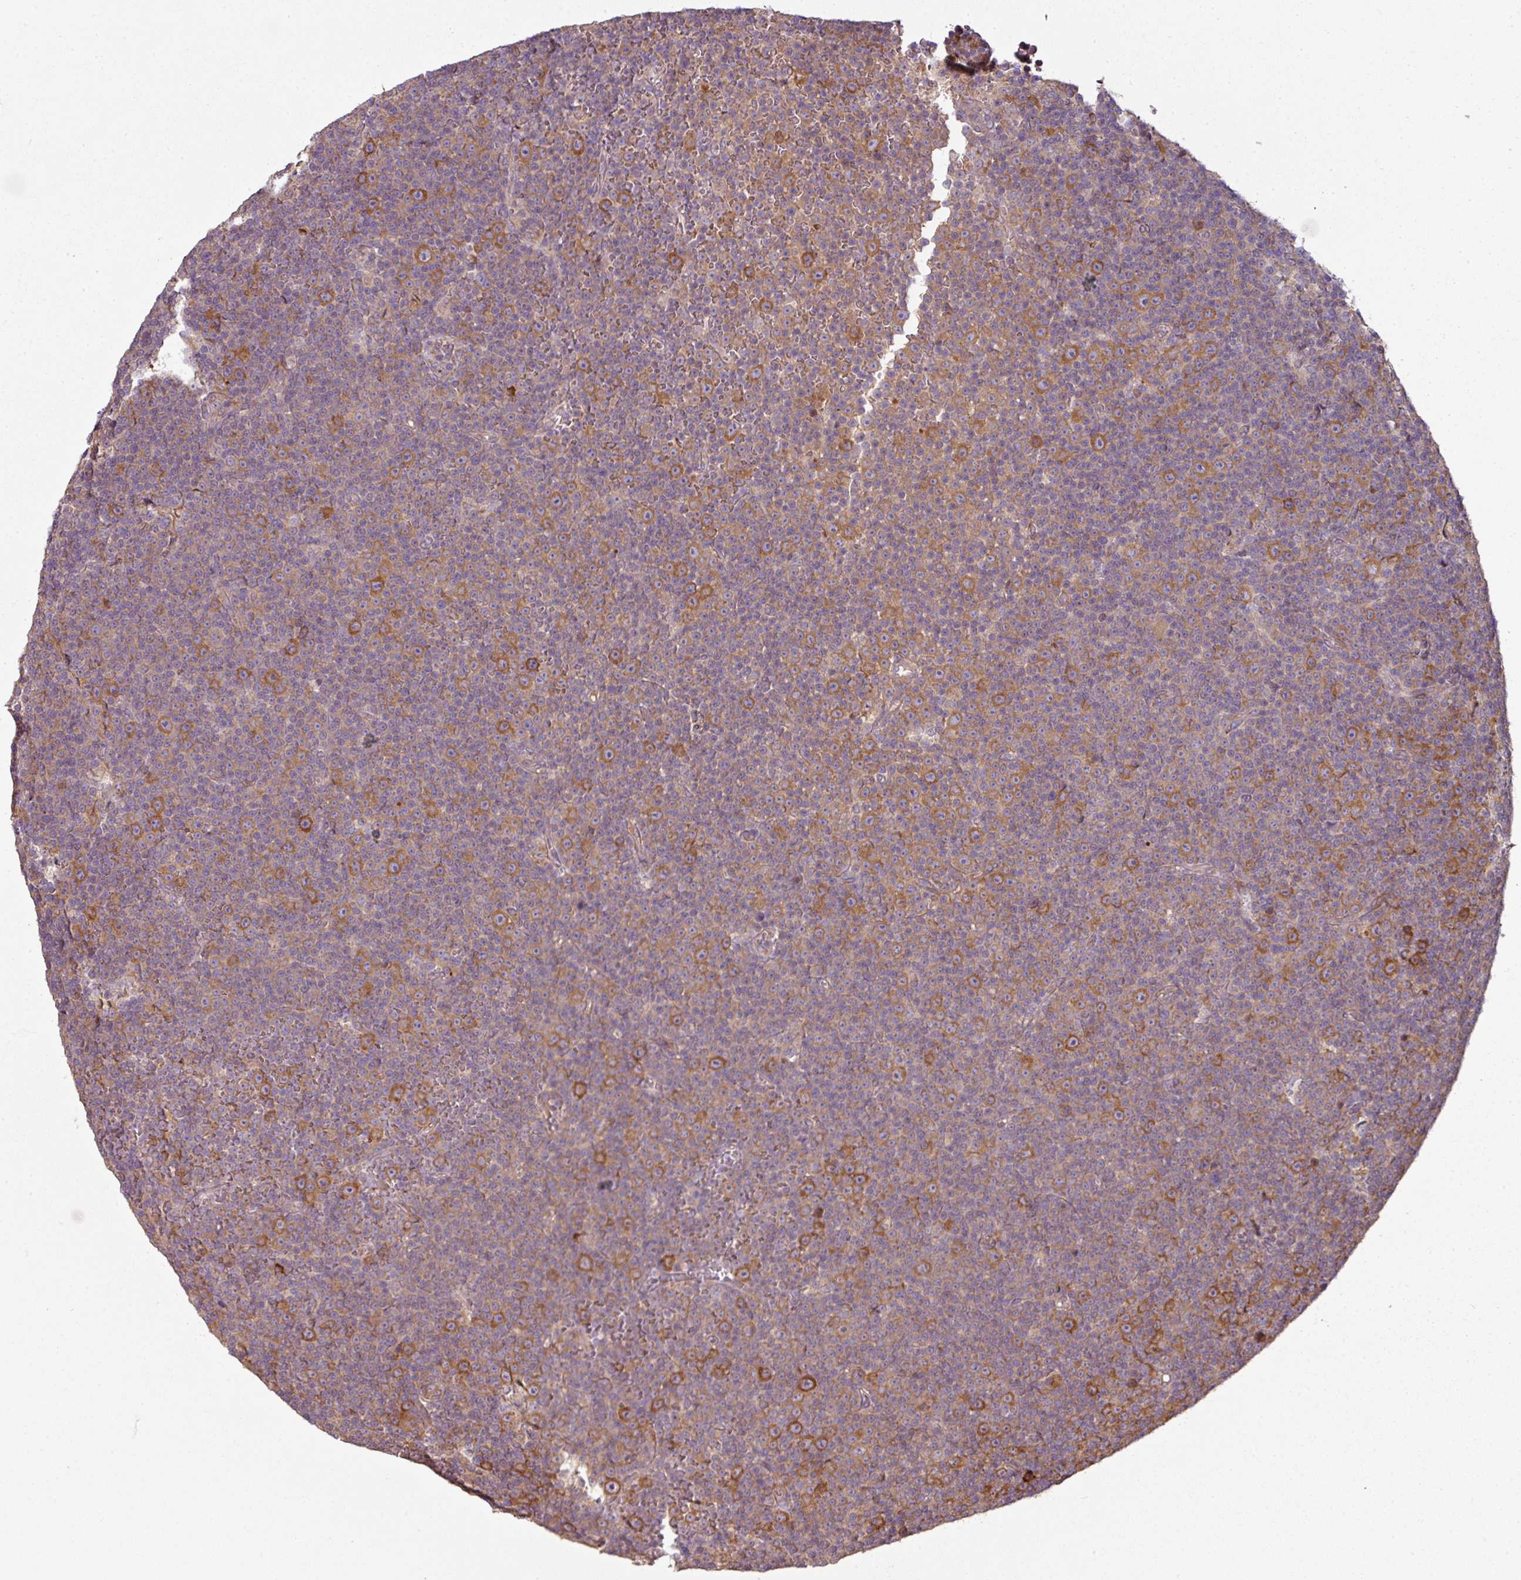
{"staining": {"intensity": "moderate", "quantity": "25%-75%", "location": "cytoplasmic/membranous"}, "tissue": "lymphoma", "cell_type": "Tumor cells", "image_type": "cancer", "snomed": [{"axis": "morphology", "description": "Malignant lymphoma, non-Hodgkin's type, Low grade"}, {"axis": "topography", "description": "Lymph node"}], "caption": "Immunohistochemistry (DAB) staining of human lymphoma shows moderate cytoplasmic/membranous protein positivity in approximately 25%-75% of tumor cells.", "gene": "GALP", "patient": {"sex": "female", "age": 67}}